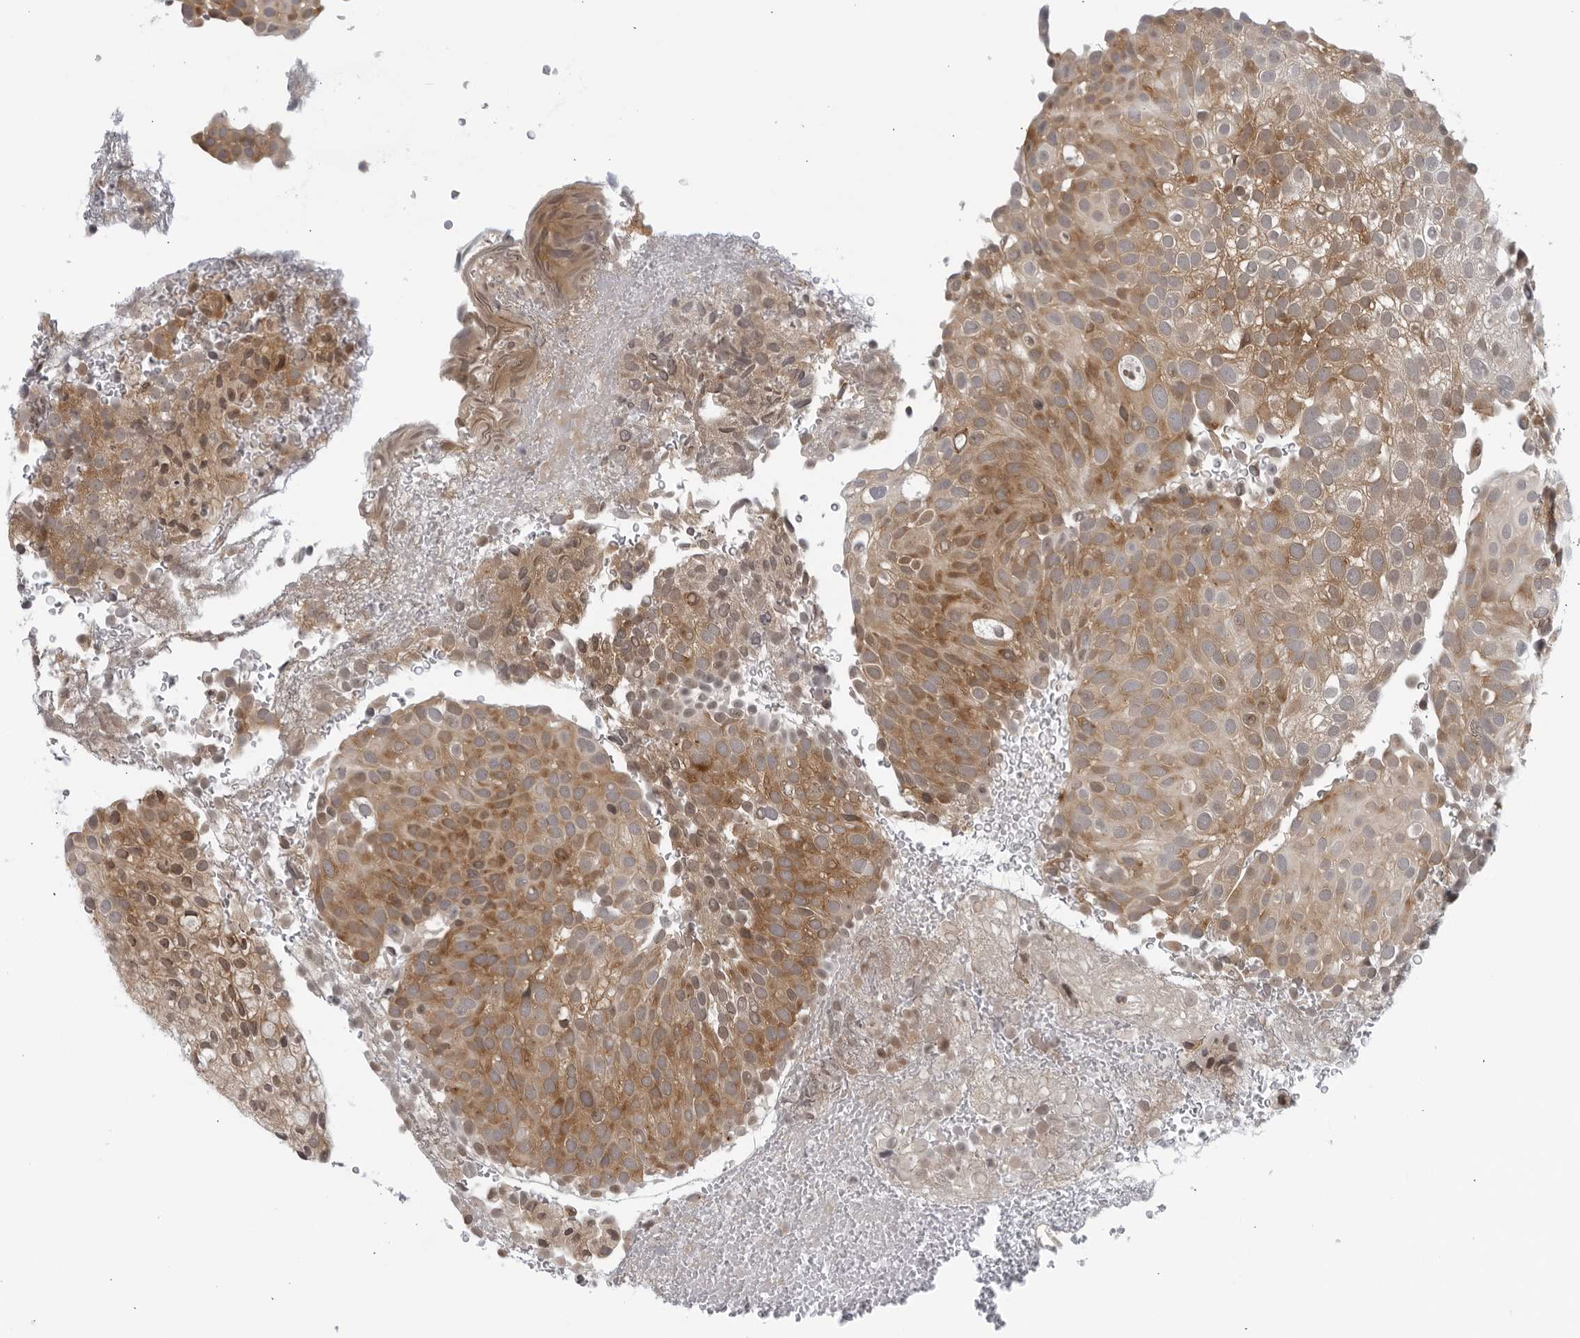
{"staining": {"intensity": "moderate", "quantity": ">75%", "location": "cytoplasmic/membranous"}, "tissue": "urothelial cancer", "cell_type": "Tumor cells", "image_type": "cancer", "snomed": [{"axis": "morphology", "description": "Urothelial carcinoma, Low grade"}, {"axis": "topography", "description": "Urinary bladder"}], "caption": "High-power microscopy captured an immunohistochemistry (IHC) histopathology image of urothelial cancer, revealing moderate cytoplasmic/membranous staining in about >75% of tumor cells.", "gene": "RC3H1", "patient": {"sex": "male", "age": 78}}